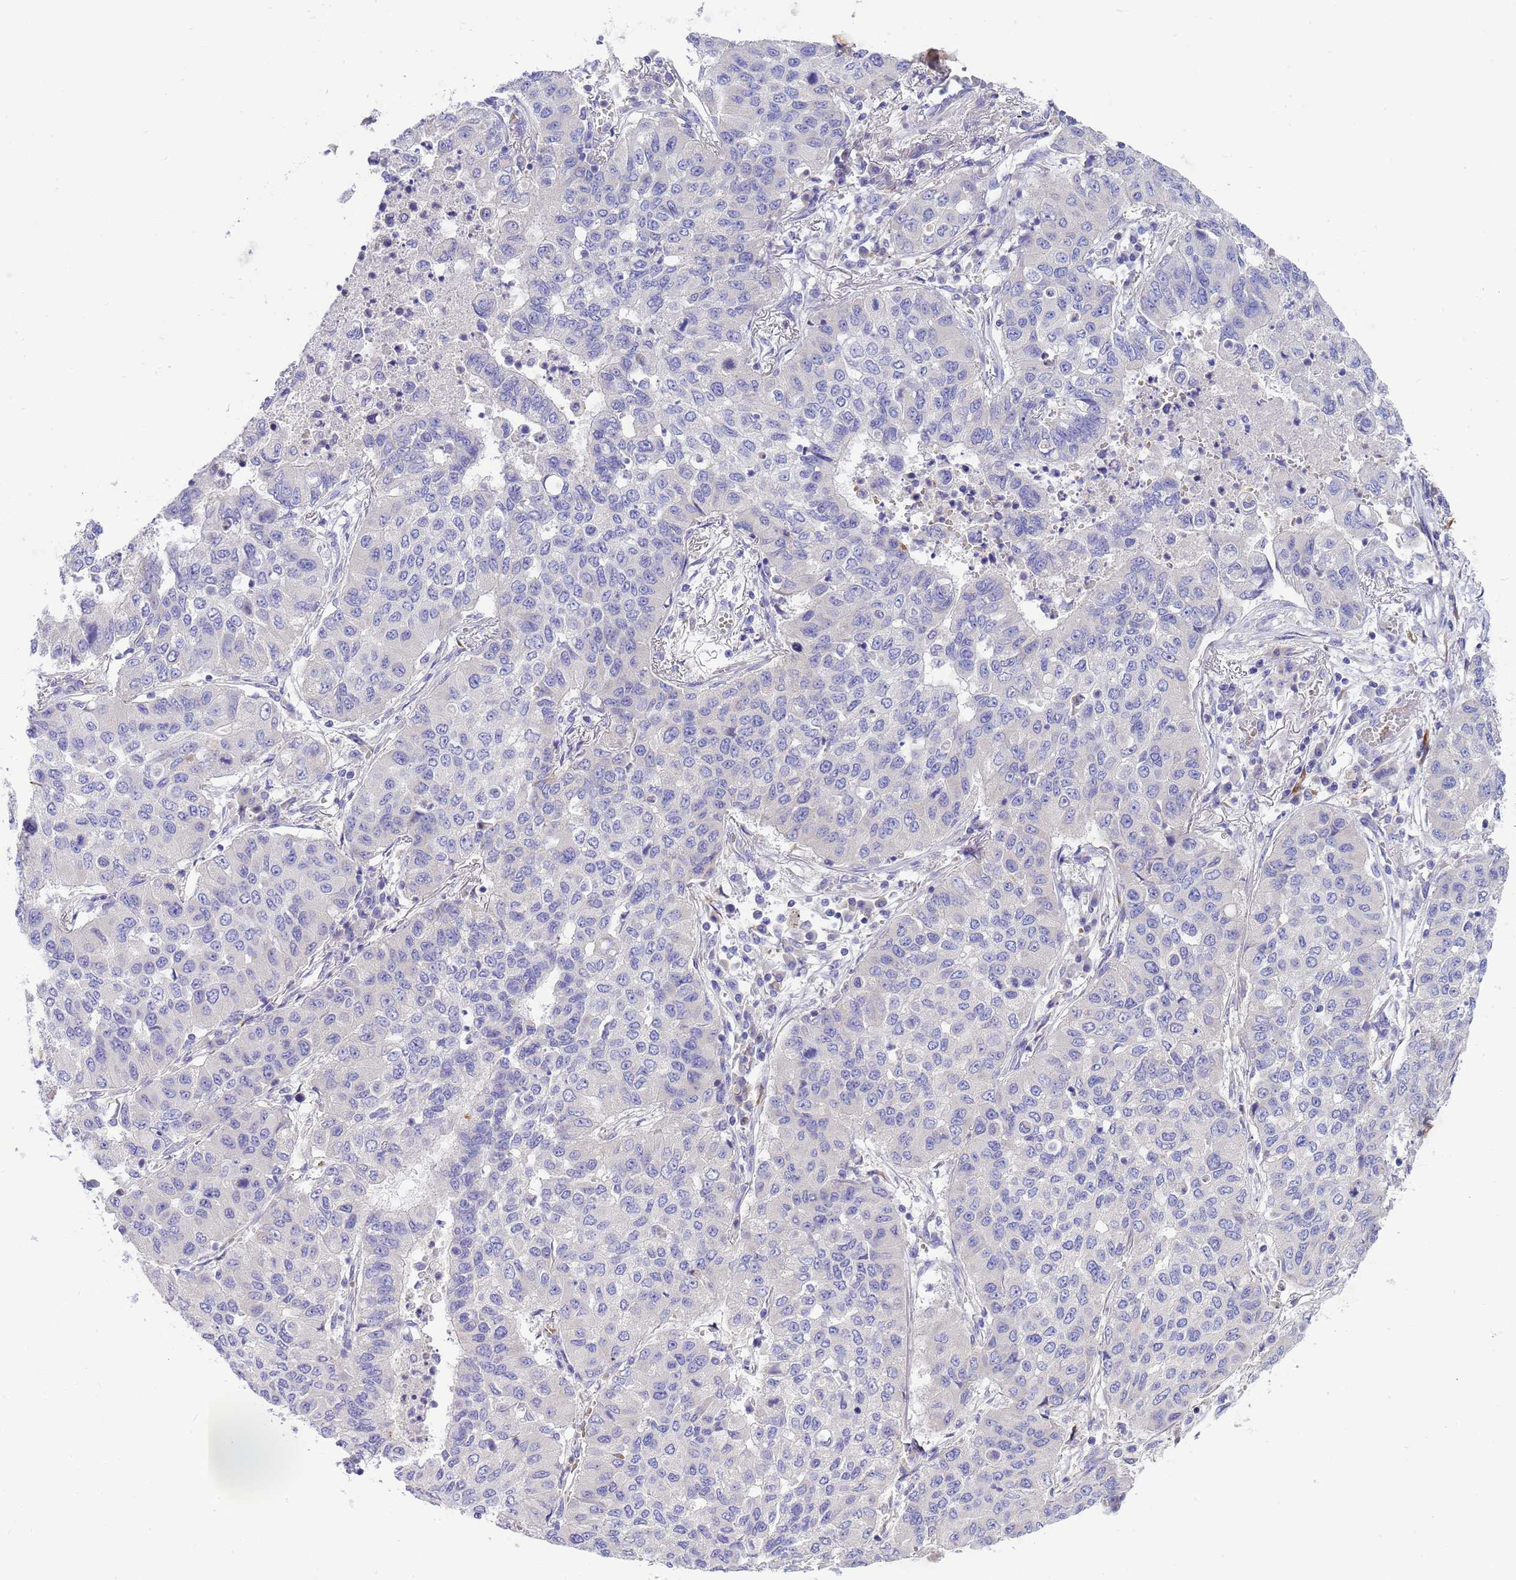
{"staining": {"intensity": "negative", "quantity": "none", "location": "none"}, "tissue": "lung cancer", "cell_type": "Tumor cells", "image_type": "cancer", "snomed": [{"axis": "morphology", "description": "Squamous cell carcinoma, NOS"}, {"axis": "topography", "description": "Lung"}], "caption": "A micrograph of lung squamous cell carcinoma stained for a protein shows no brown staining in tumor cells. Nuclei are stained in blue.", "gene": "RIPPLY2", "patient": {"sex": "male", "age": 74}}